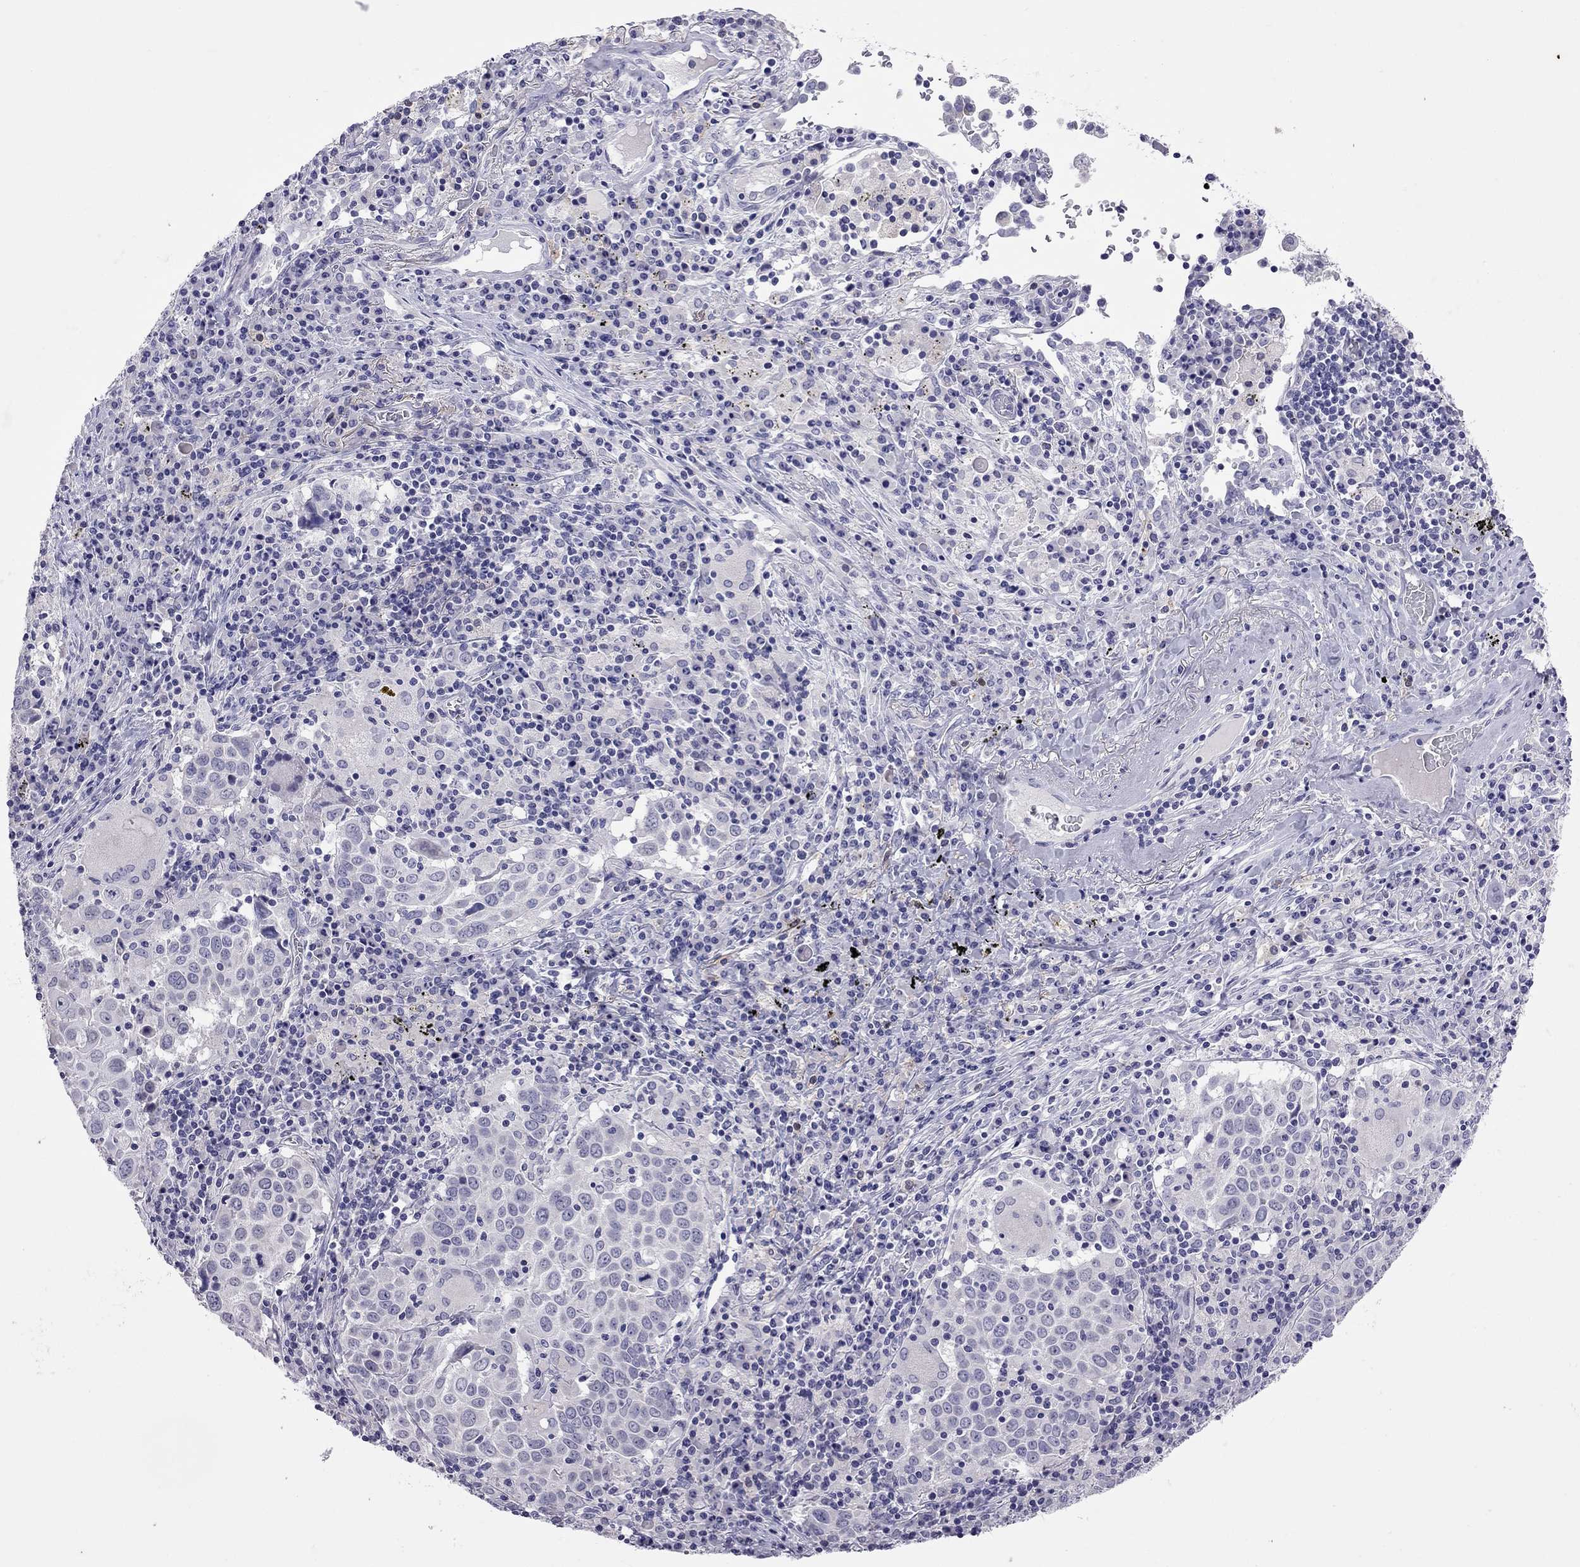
{"staining": {"intensity": "negative", "quantity": "none", "location": "none"}, "tissue": "lung cancer", "cell_type": "Tumor cells", "image_type": "cancer", "snomed": [{"axis": "morphology", "description": "Squamous cell carcinoma, NOS"}, {"axis": "topography", "description": "Lung"}], "caption": "Immunohistochemistry image of neoplastic tissue: human lung cancer stained with DAB reveals no significant protein positivity in tumor cells.", "gene": "PPP1R3A", "patient": {"sex": "male", "age": 57}}